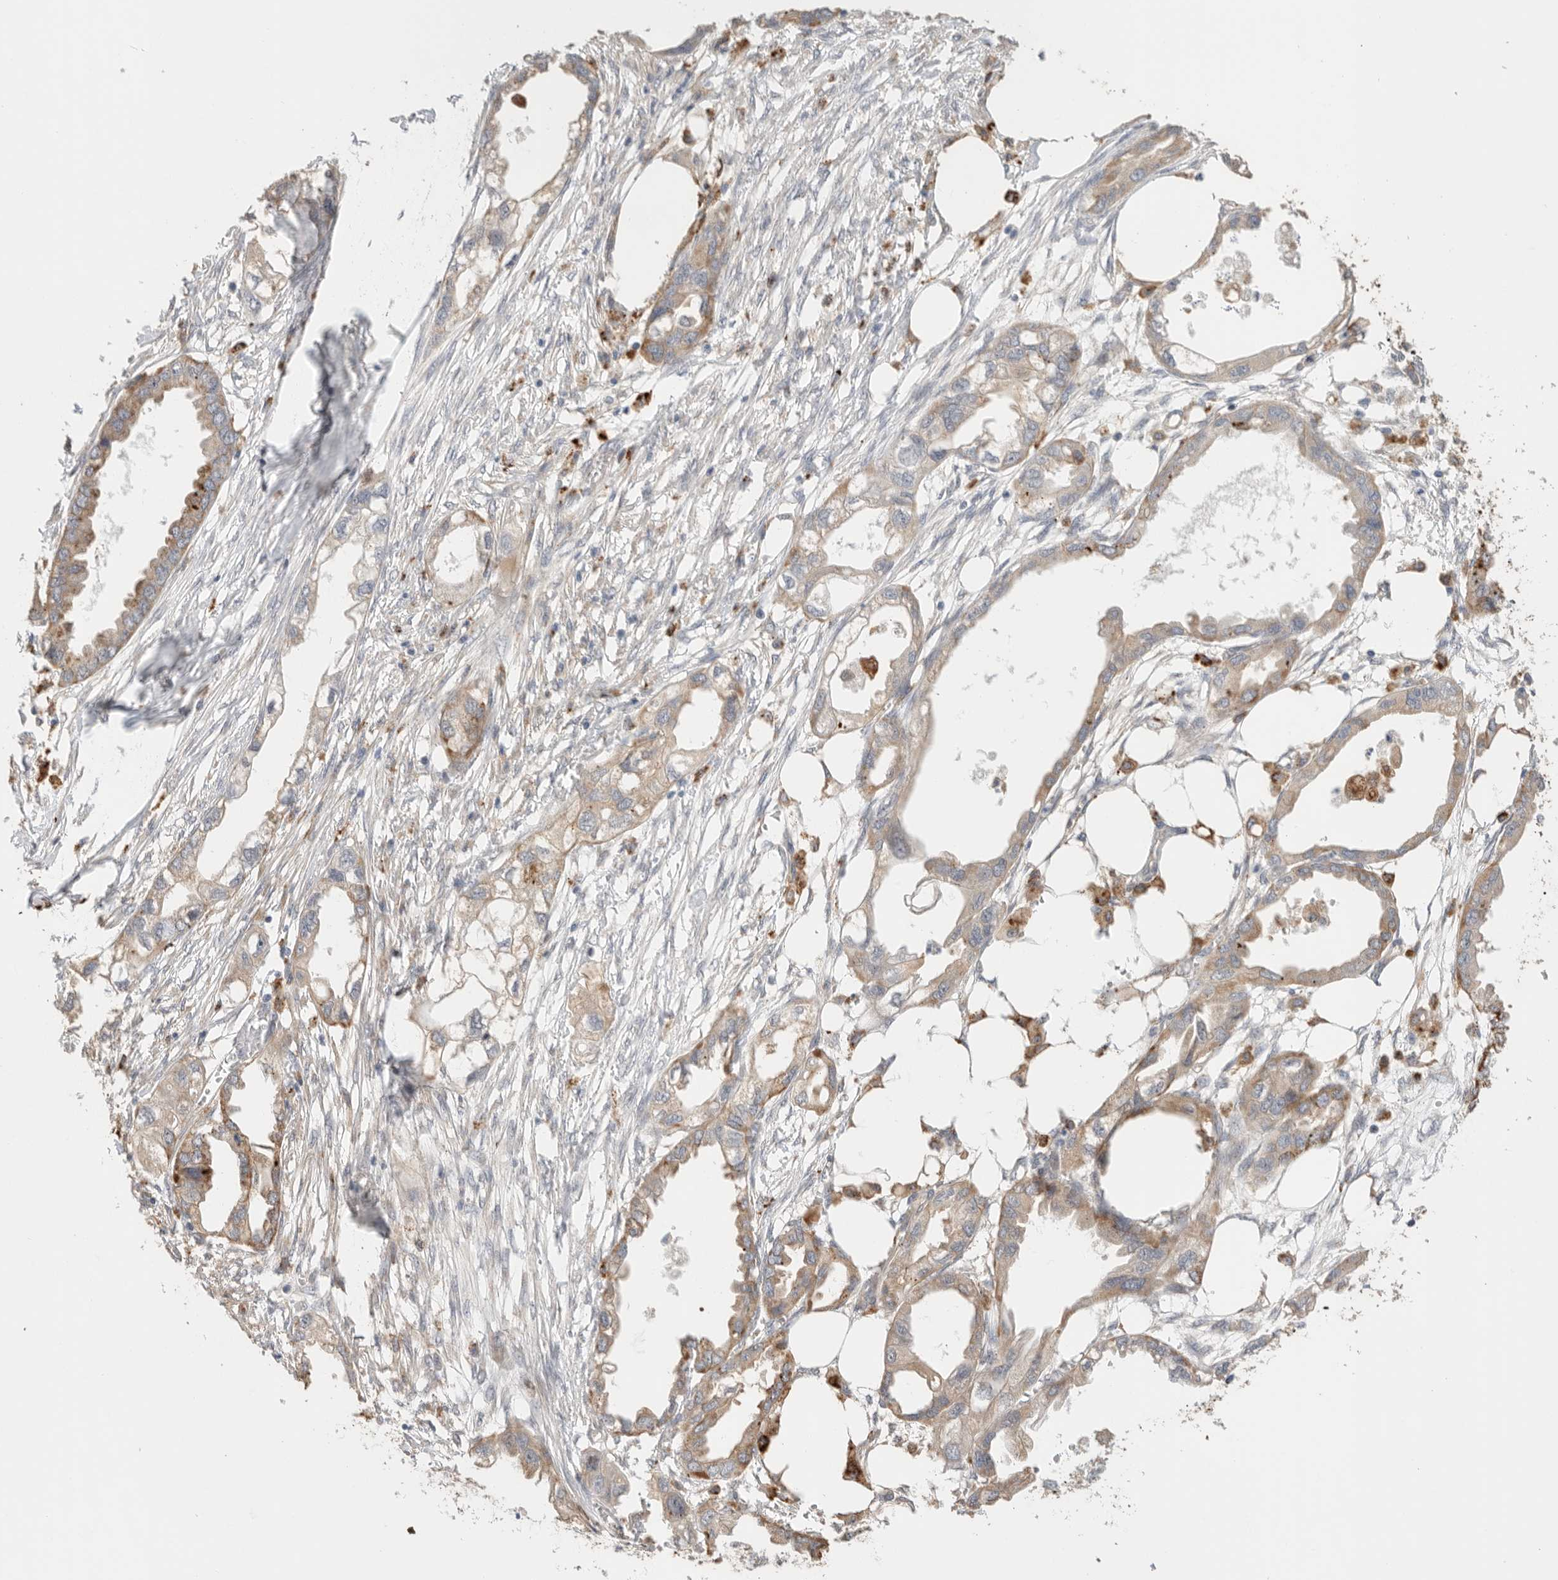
{"staining": {"intensity": "weak", "quantity": ">75%", "location": "cytoplasmic/membranous"}, "tissue": "endometrial cancer", "cell_type": "Tumor cells", "image_type": "cancer", "snomed": [{"axis": "morphology", "description": "Adenocarcinoma, NOS"}, {"axis": "morphology", "description": "Adenocarcinoma, metastatic, NOS"}, {"axis": "topography", "description": "Adipose tissue"}, {"axis": "topography", "description": "Endometrium"}], "caption": "About >75% of tumor cells in human endometrial metastatic adenocarcinoma show weak cytoplasmic/membranous protein staining as visualized by brown immunohistochemical staining.", "gene": "GGH", "patient": {"sex": "female", "age": 67}}